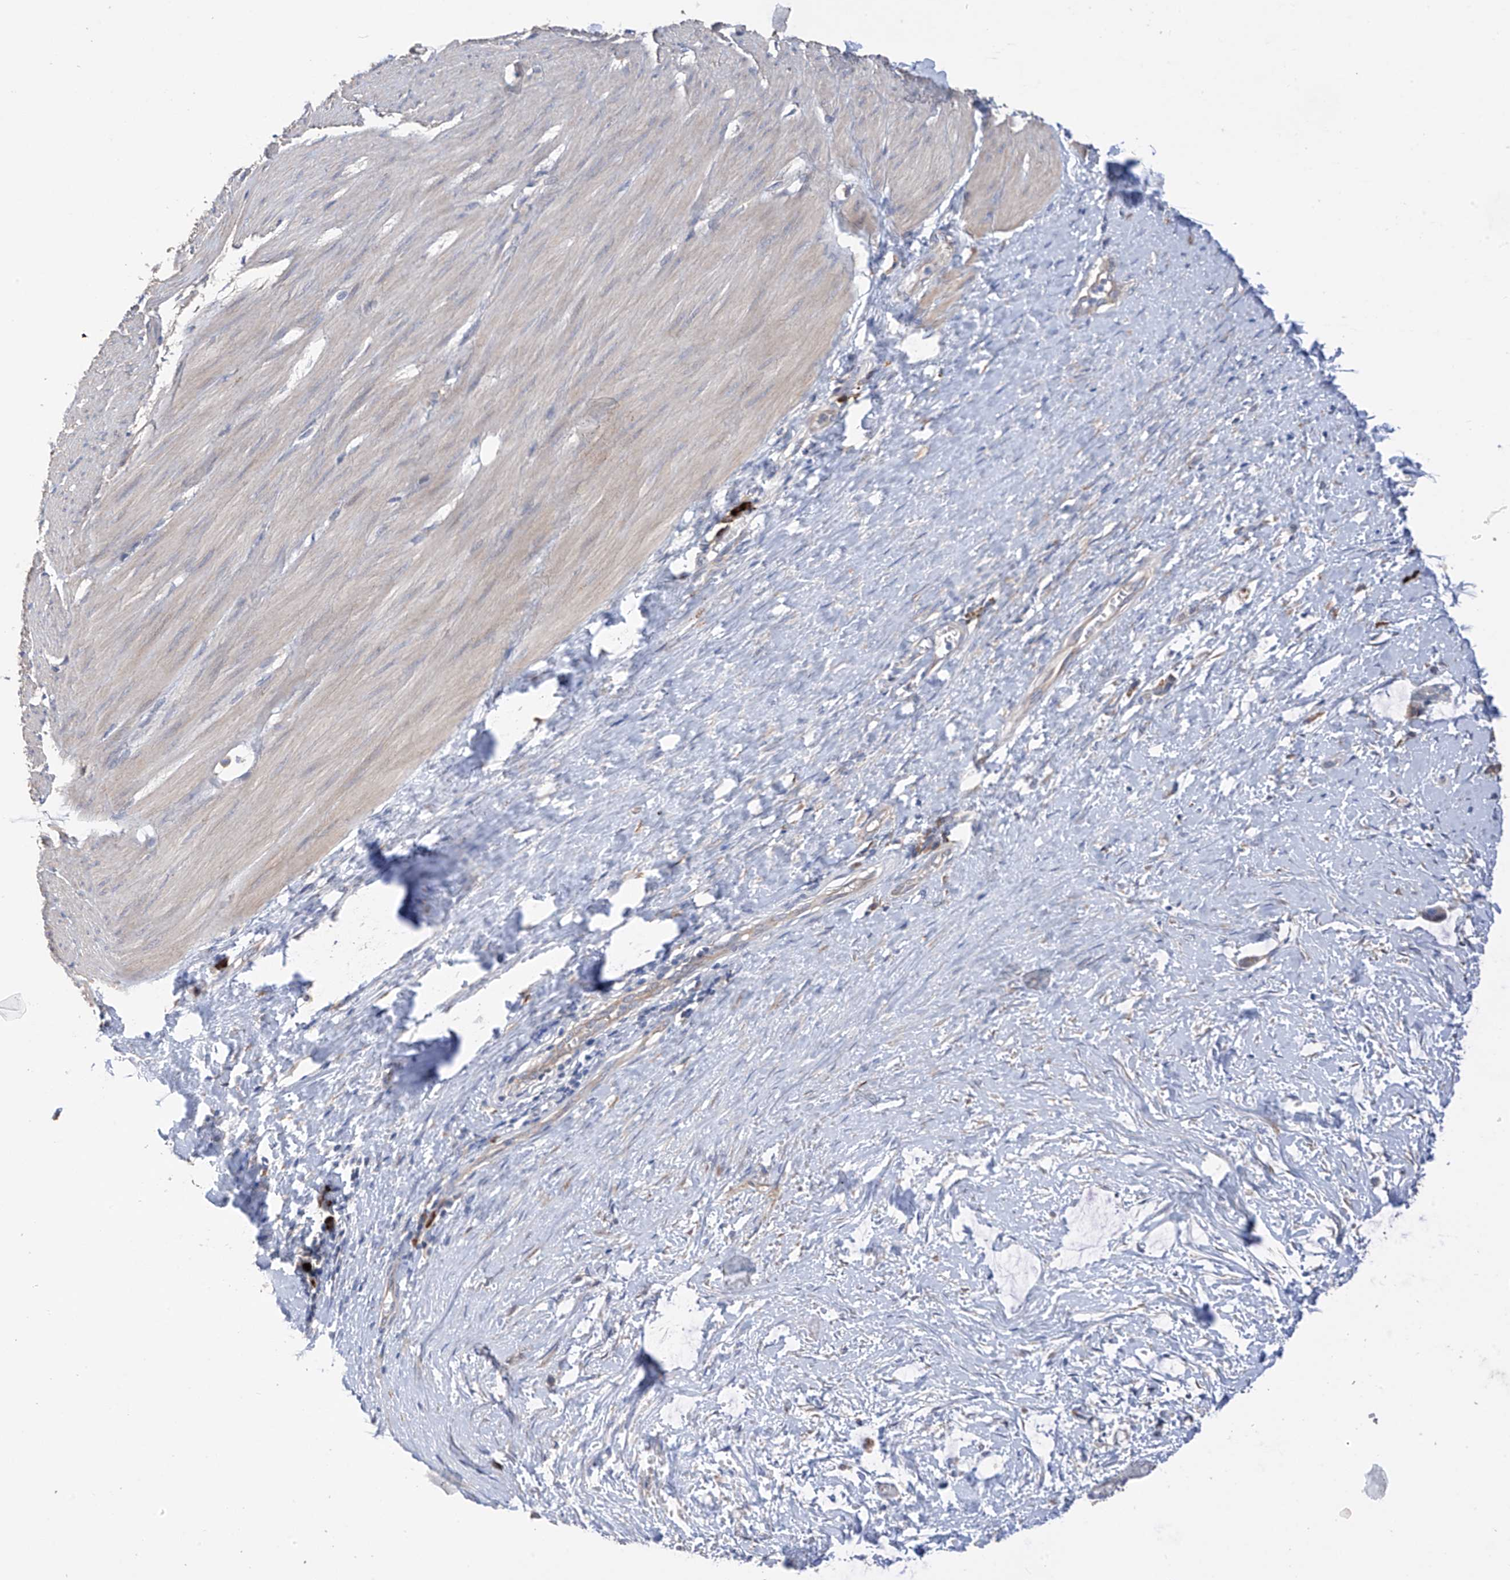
{"staining": {"intensity": "negative", "quantity": "none", "location": "none"}, "tissue": "smooth muscle", "cell_type": "Smooth muscle cells", "image_type": "normal", "snomed": [{"axis": "morphology", "description": "Normal tissue, NOS"}, {"axis": "morphology", "description": "Adenocarcinoma, NOS"}, {"axis": "topography", "description": "Colon"}, {"axis": "topography", "description": "Peripheral nerve tissue"}], "caption": "Smooth muscle cells show no significant staining in unremarkable smooth muscle. (IHC, brightfield microscopy, high magnification).", "gene": "REC8", "patient": {"sex": "male", "age": 14}}